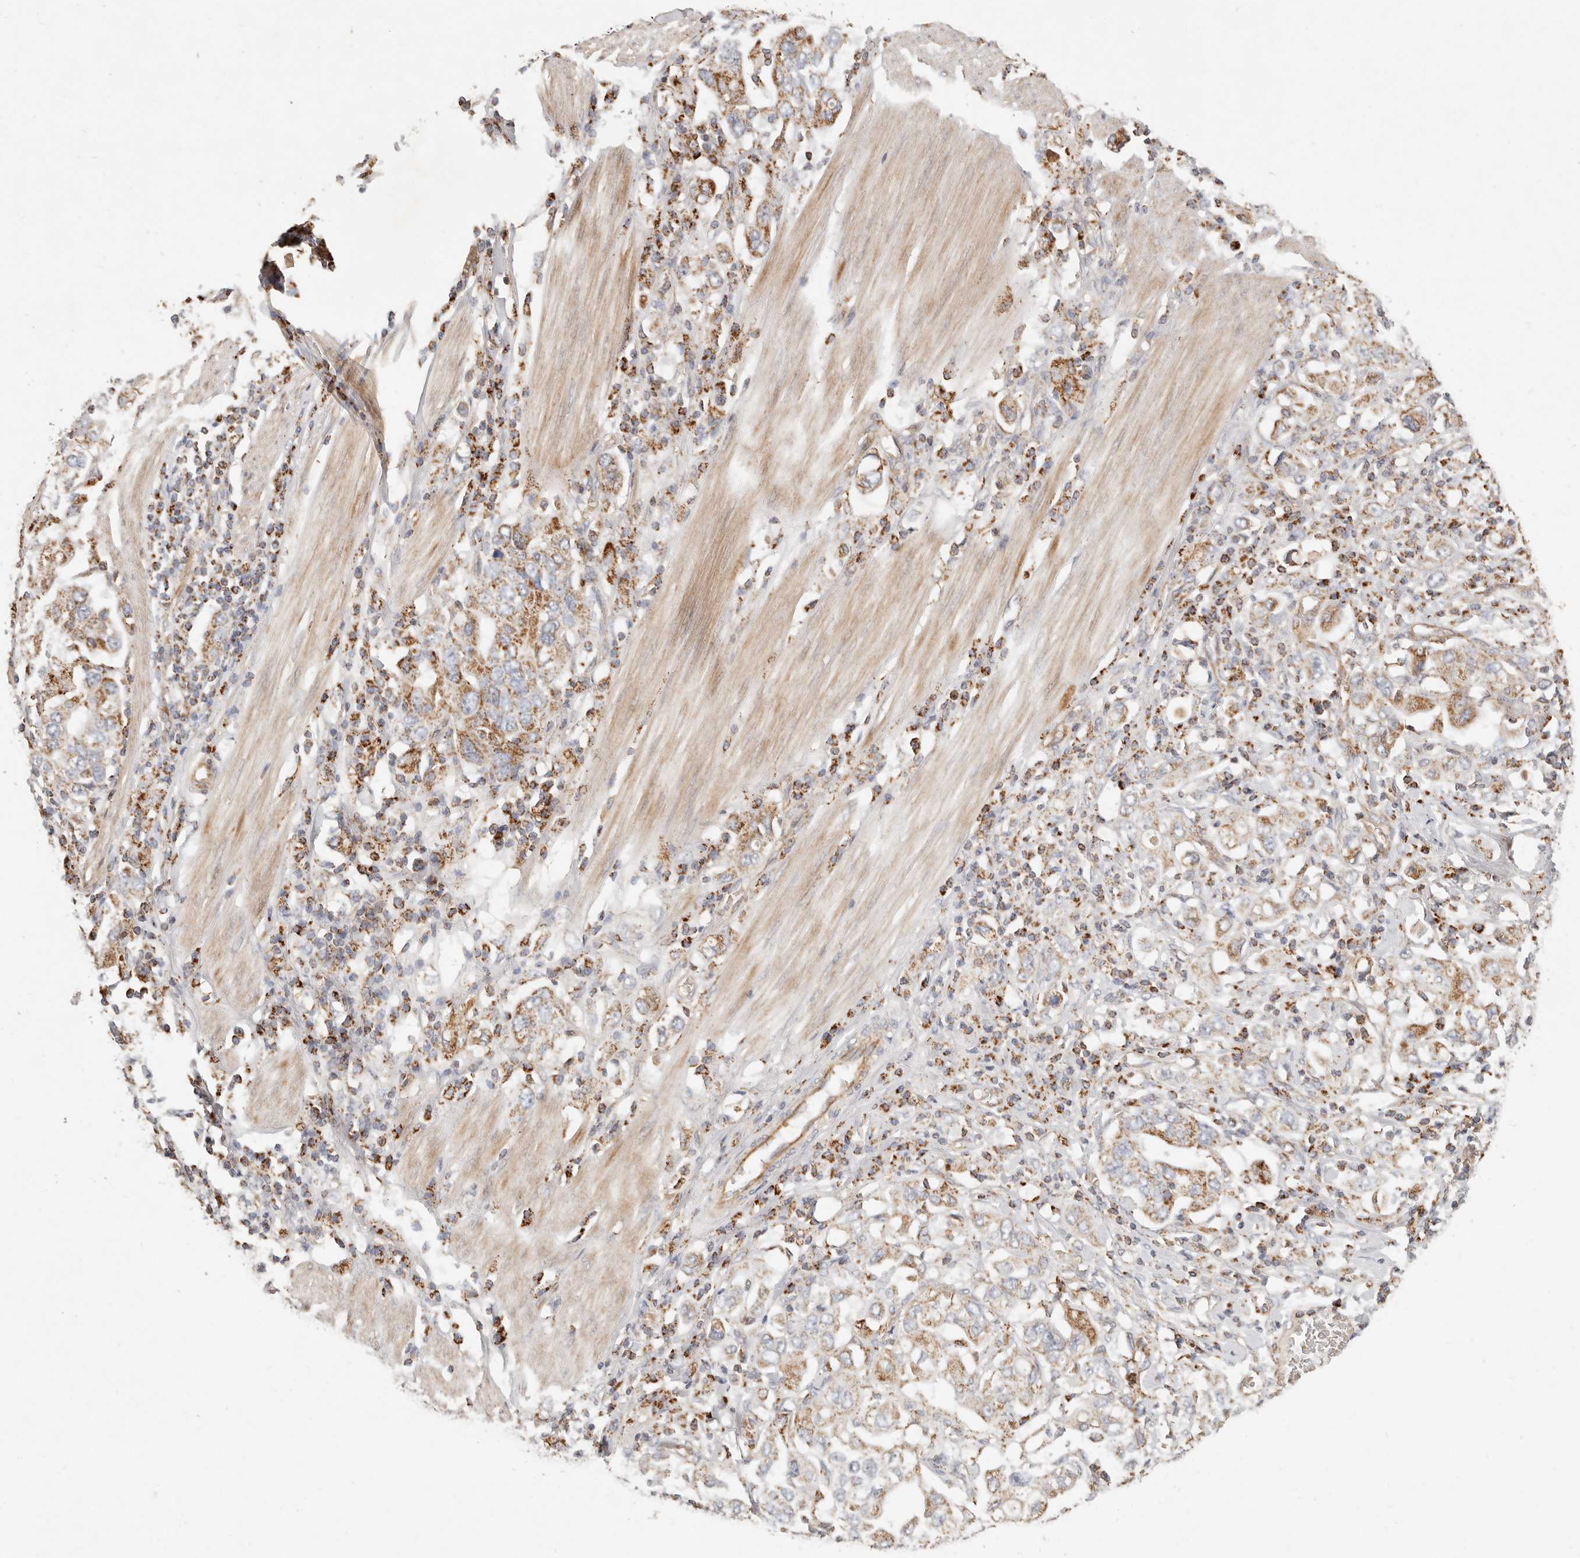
{"staining": {"intensity": "moderate", "quantity": ">75%", "location": "cytoplasmic/membranous"}, "tissue": "stomach cancer", "cell_type": "Tumor cells", "image_type": "cancer", "snomed": [{"axis": "morphology", "description": "Adenocarcinoma, NOS"}, {"axis": "topography", "description": "Stomach, upper"}], "caption": "This image exhibits IHC staining of adenocarcinoma (stomach), with medium moderate cytoplasmic/membranous positivity in about >75% of tumor cells.", "gene": "ARHGEF10L", "patient": {"sex": "male", "age": 62}}